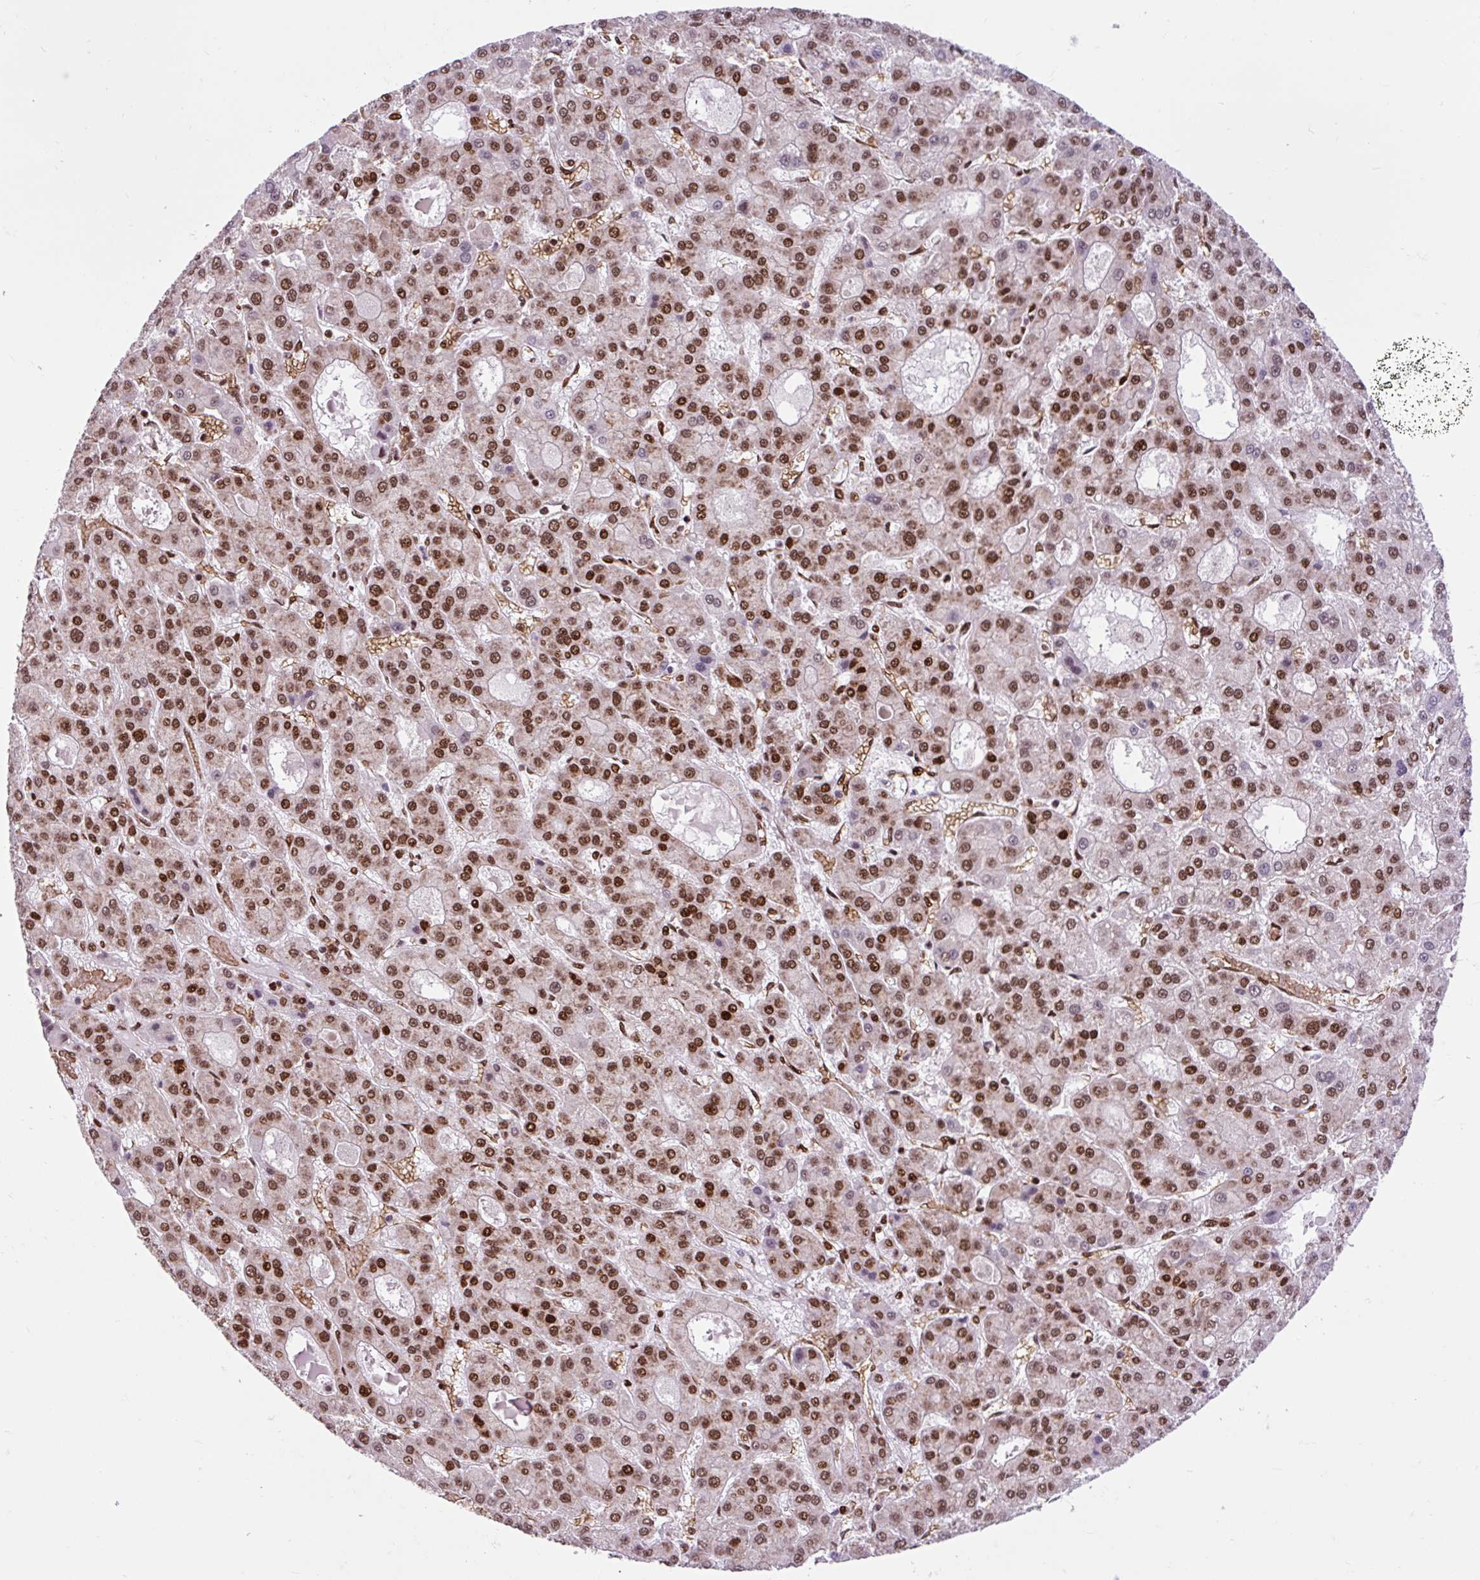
{"staining": {"intensity": "moderate", "quantity": ">75%", "location": "nuclear"}, "tissue": "liver cancer", "cell_type": "Tumor cells", "image_type": "cancer", "snomed": [{"axis": "morphology", "description": "Carcinoma, Hepatocellular, NOS"}, {"axis": "topography", "description": "Liver"}], "caption": "DAB (3,3'-diaminobenzidine) immunohistochemical staining of human hepatocellular carcinoma (liver) reveals moderate nuclear protein expression in approximately >75% of tumor cells. The staining was performed using DAB (3,3'-diaminobenzidine), with brown indicating positive protein expression. Nuclei are stained blue with hematoxylin.", "gene": "FUS", "patient": {"sex": "male", "age": 70}}